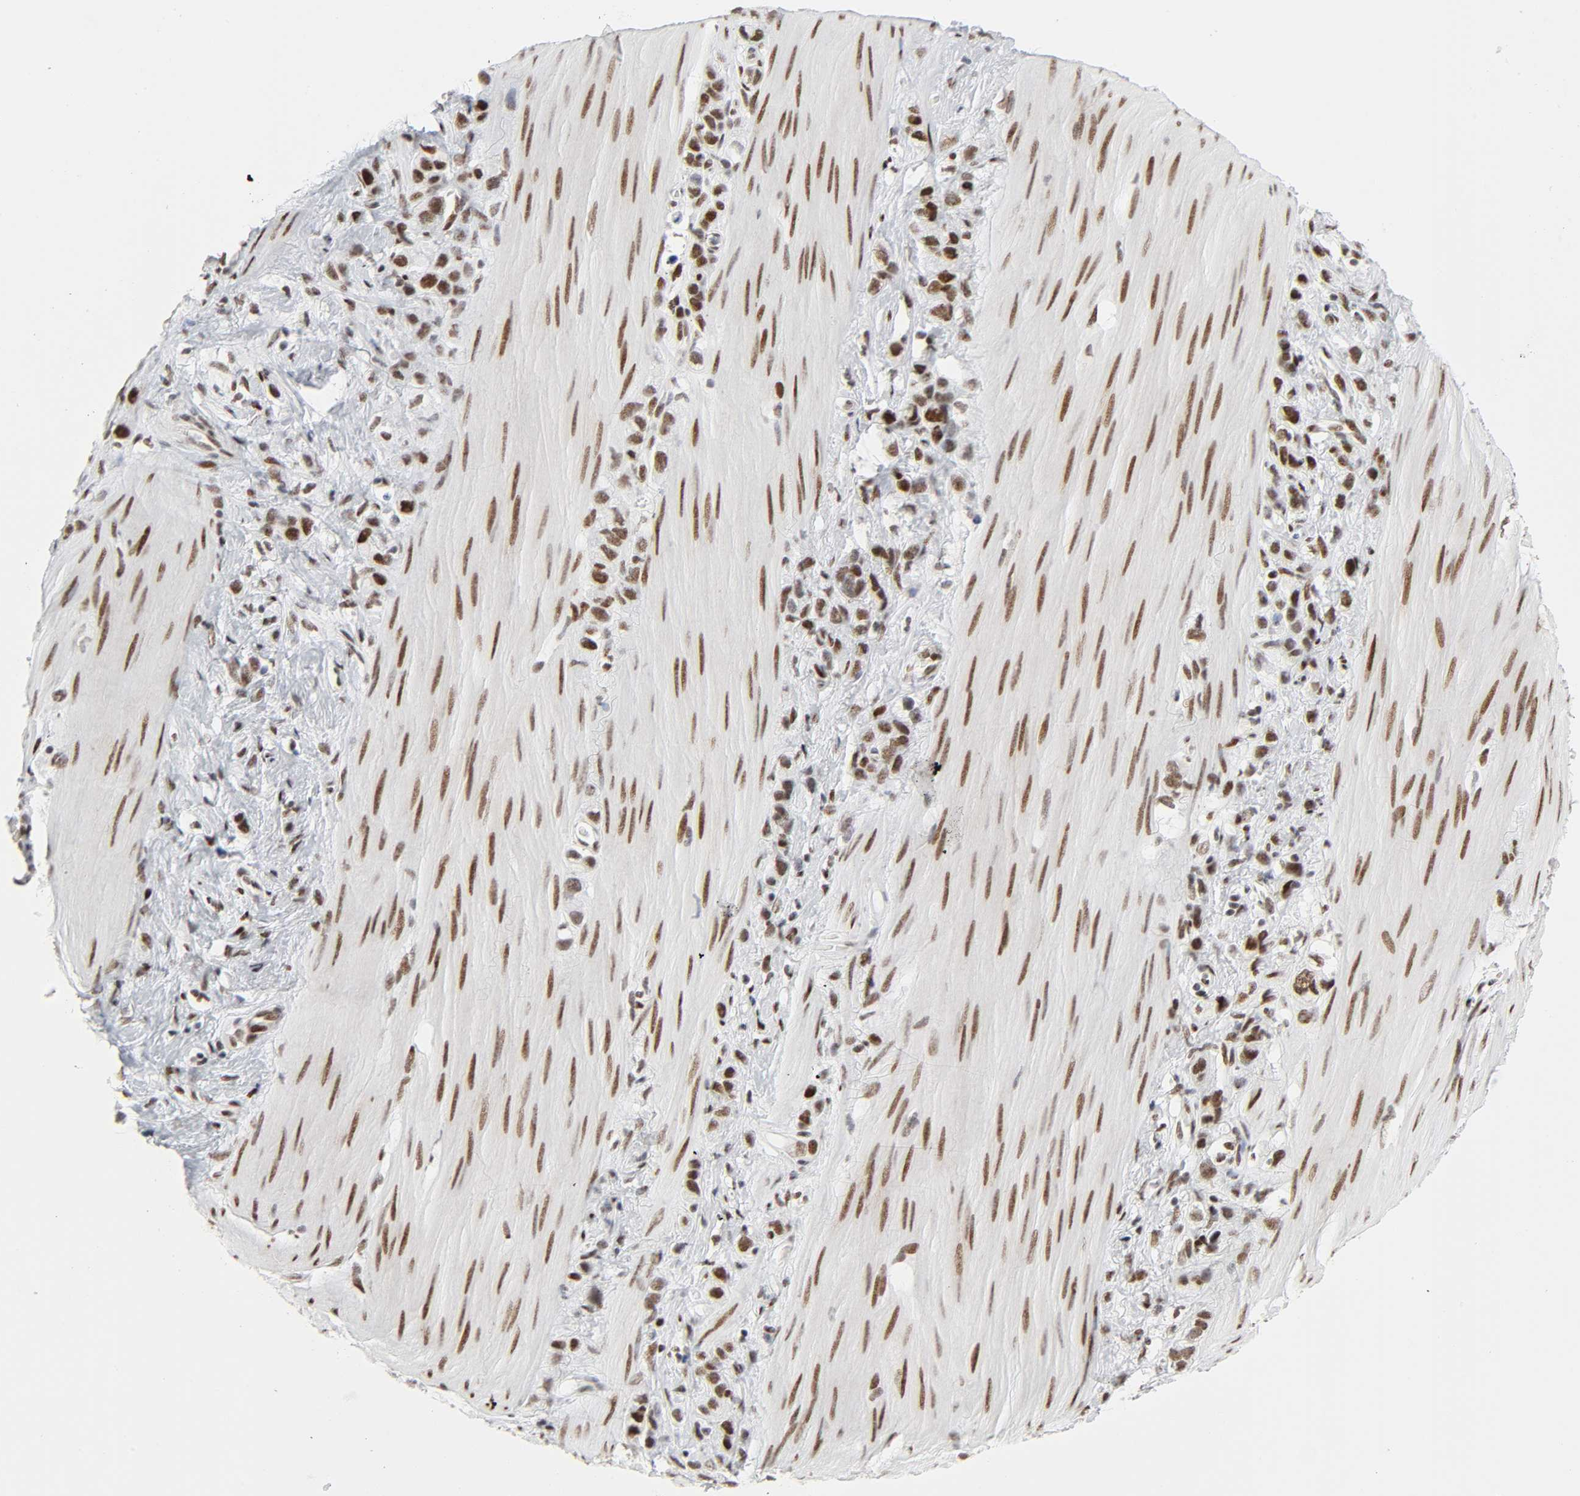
{"staining": {"intensity": "strong", "quantity": ">75%", "location": "nuclear"}, "tissue": "stomach cancer", "cell_type": "Tumor cells", "image_type": "cancer", "snomed": [{"axis": "morphology", "description": "Normal tissue, NOS"}, {"axis": "morphology", "description": "Adenocarcinoma, NOS"}, {"axis": "morphology", "description": "Adenocarcinoma, High grade"}, {"axis": "topography", "description": "Stomach, upper"}, {"axis": "topography", "description": "Stomach"}], "caption": "About >75% of tumor cells in human stomach cancer (adenocarcinoma (high-grade)) display strong nuclear protein positivity as visualized by brown immunohistochemical staining.", "gene": "HSF1", "patient": {"sex": "female", "age": 65}}